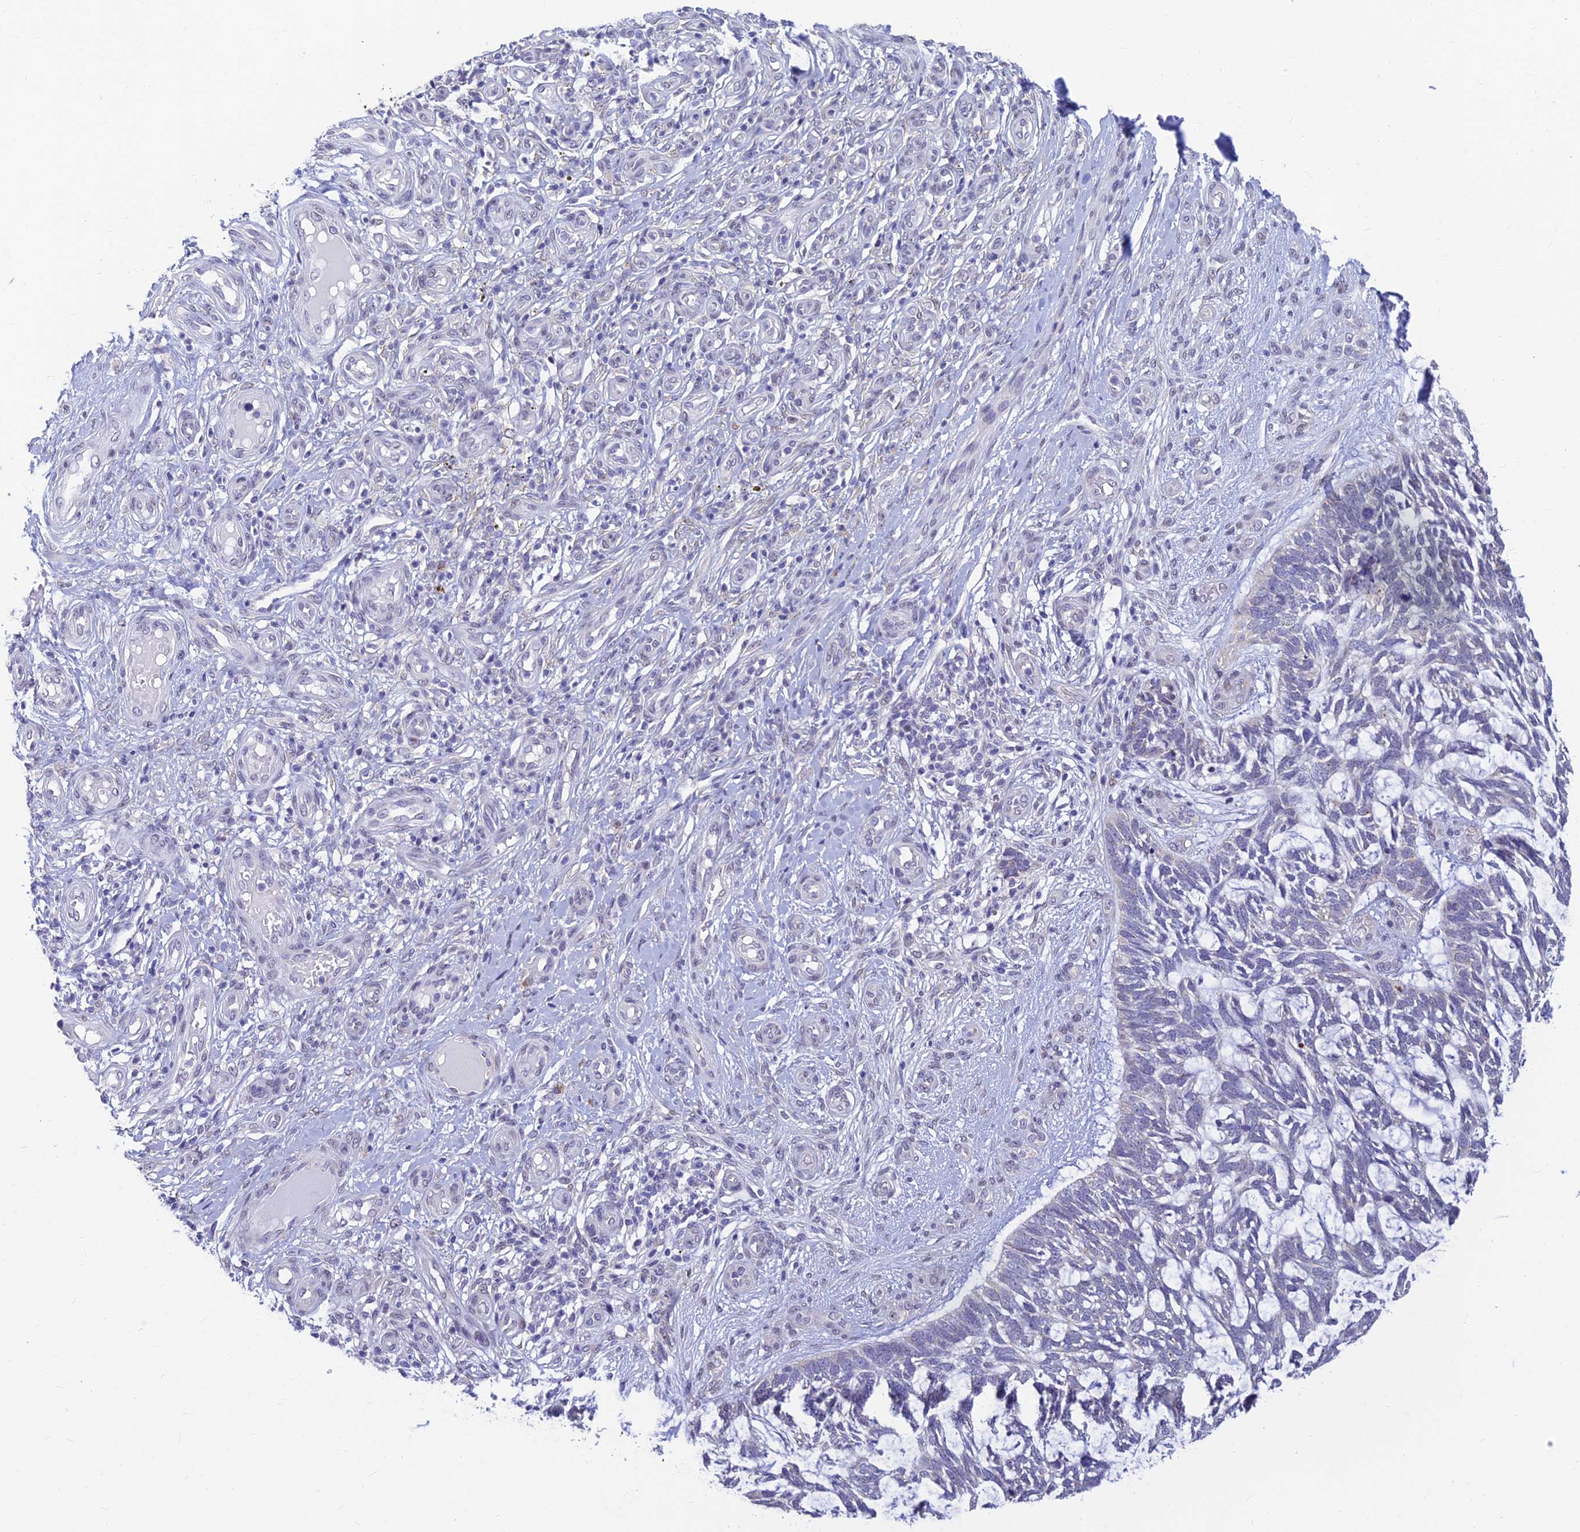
{"staining": {"intensity": "negative", "quantity": "none", "location": "none"}, "tissue": "skin cancer", "cell_type": "Tumor cells", "image_type": "cancer", "snomed": [{"axis": "morphology", "description": "Basal cell carcinoma"}, {"axis": "topography", "description": "Skin"}], "caption": "The immunohistochemistry (IHC) micrograph has no significant expression in tumor cells of skin cancer tissue. The staining is performed using DAB (3,3'-diaminobenzidine) brown chromogen with nuclei counter-stained in using hematoxylin.", "gene": "INKA1", "patient": {"sex": "male", "age": 88}}